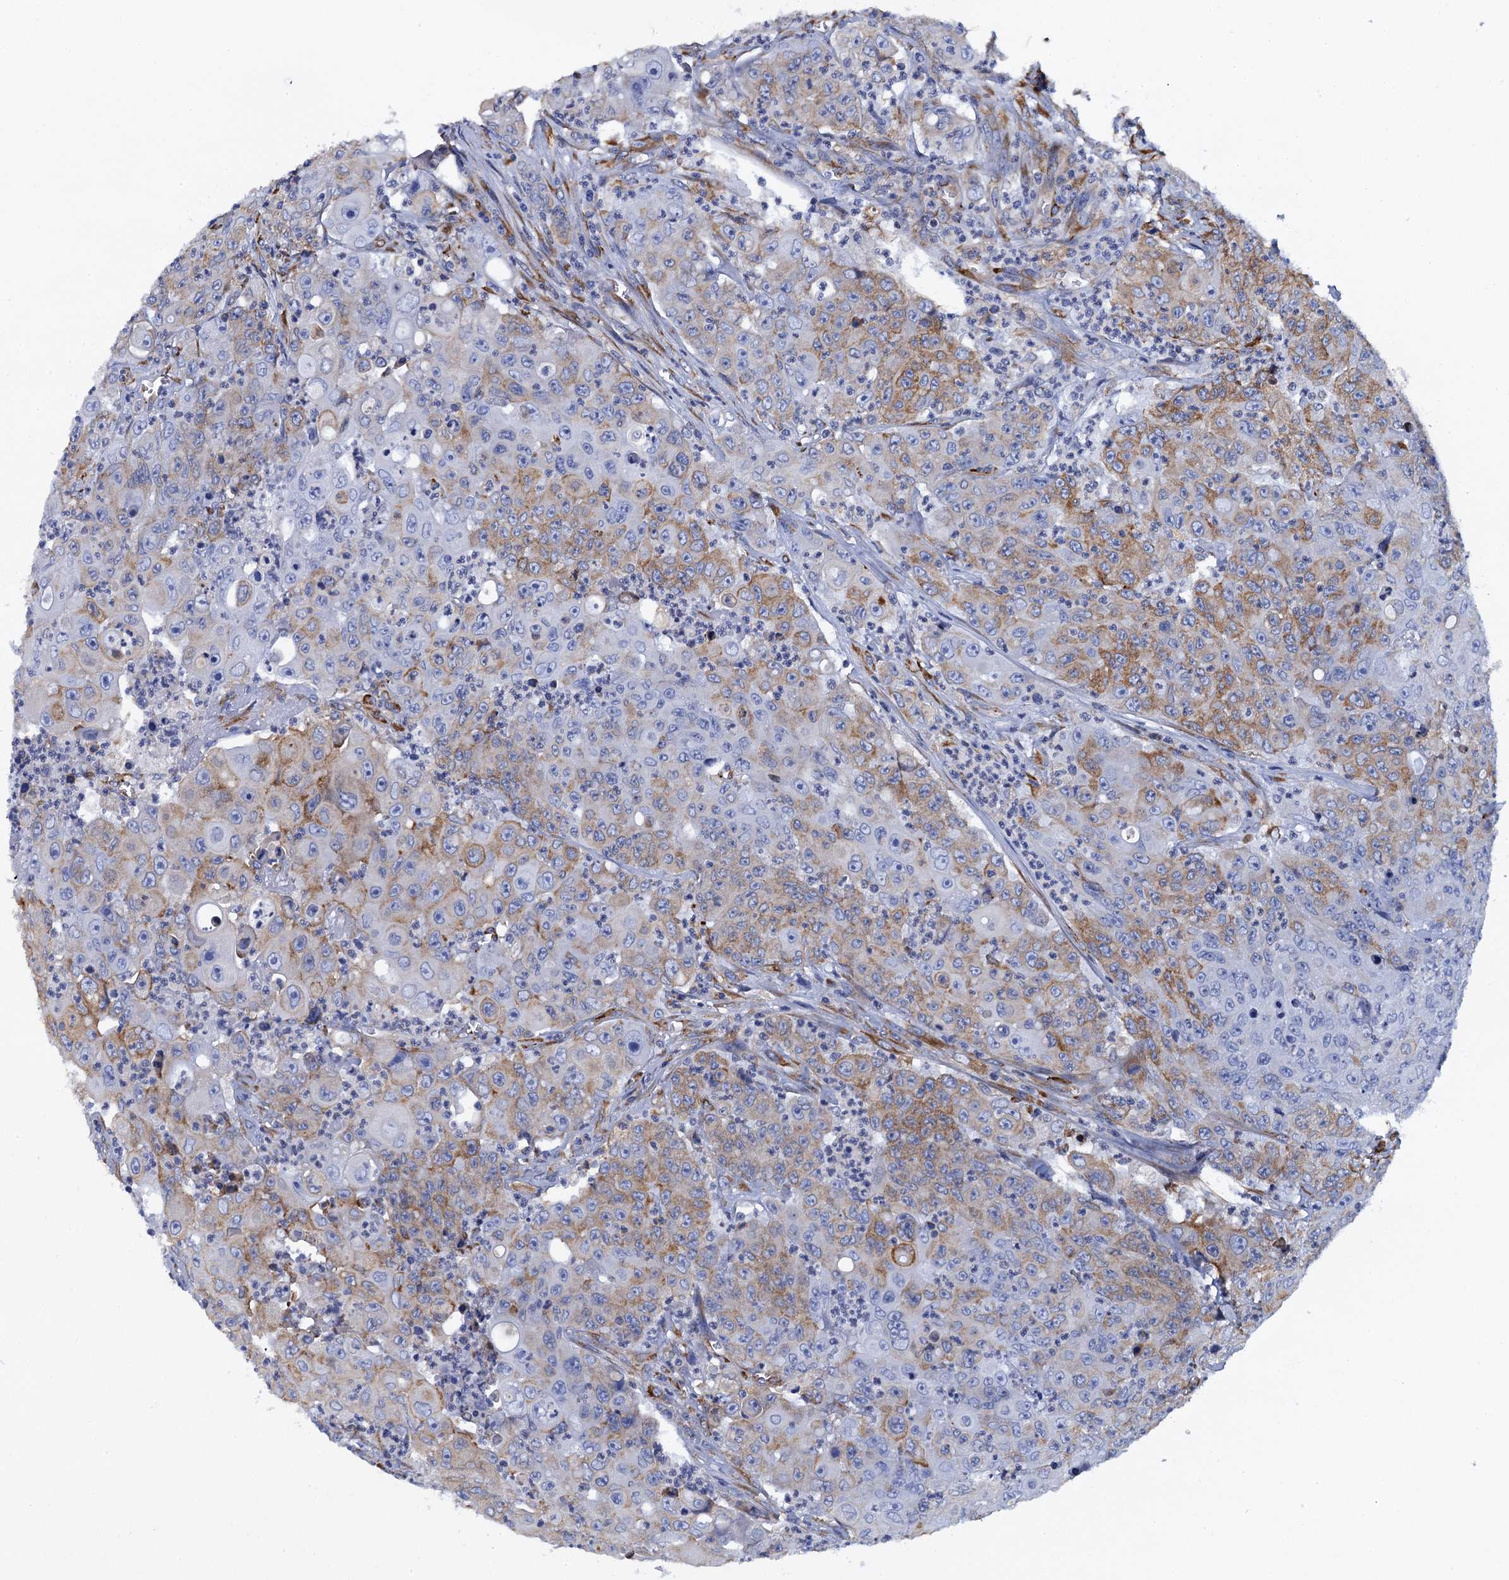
{"staining": {"intensity": "moderate", "quantity": "25%-75%", "location": "cytoplasmic/membranous"}, "tissue": "colorectal cancer", "cell_type": "Tumor cells", "image_type": "cancer", "snomed": [{"axis": "morphology", "description": "Adenocarcinoma, NOS"}, {"axis": "topography", "description": "Colon"}], "caption": "Colorectal adenocarcinoma stained for a protein exhibits moderate cytoplasmic/membranous positivity in tumor cells. The protein of interest is shown in brown color, while the nuclei are stained blue.", "gene": "POGLUT3", "patient": {"sex": "male", "age": 51}}